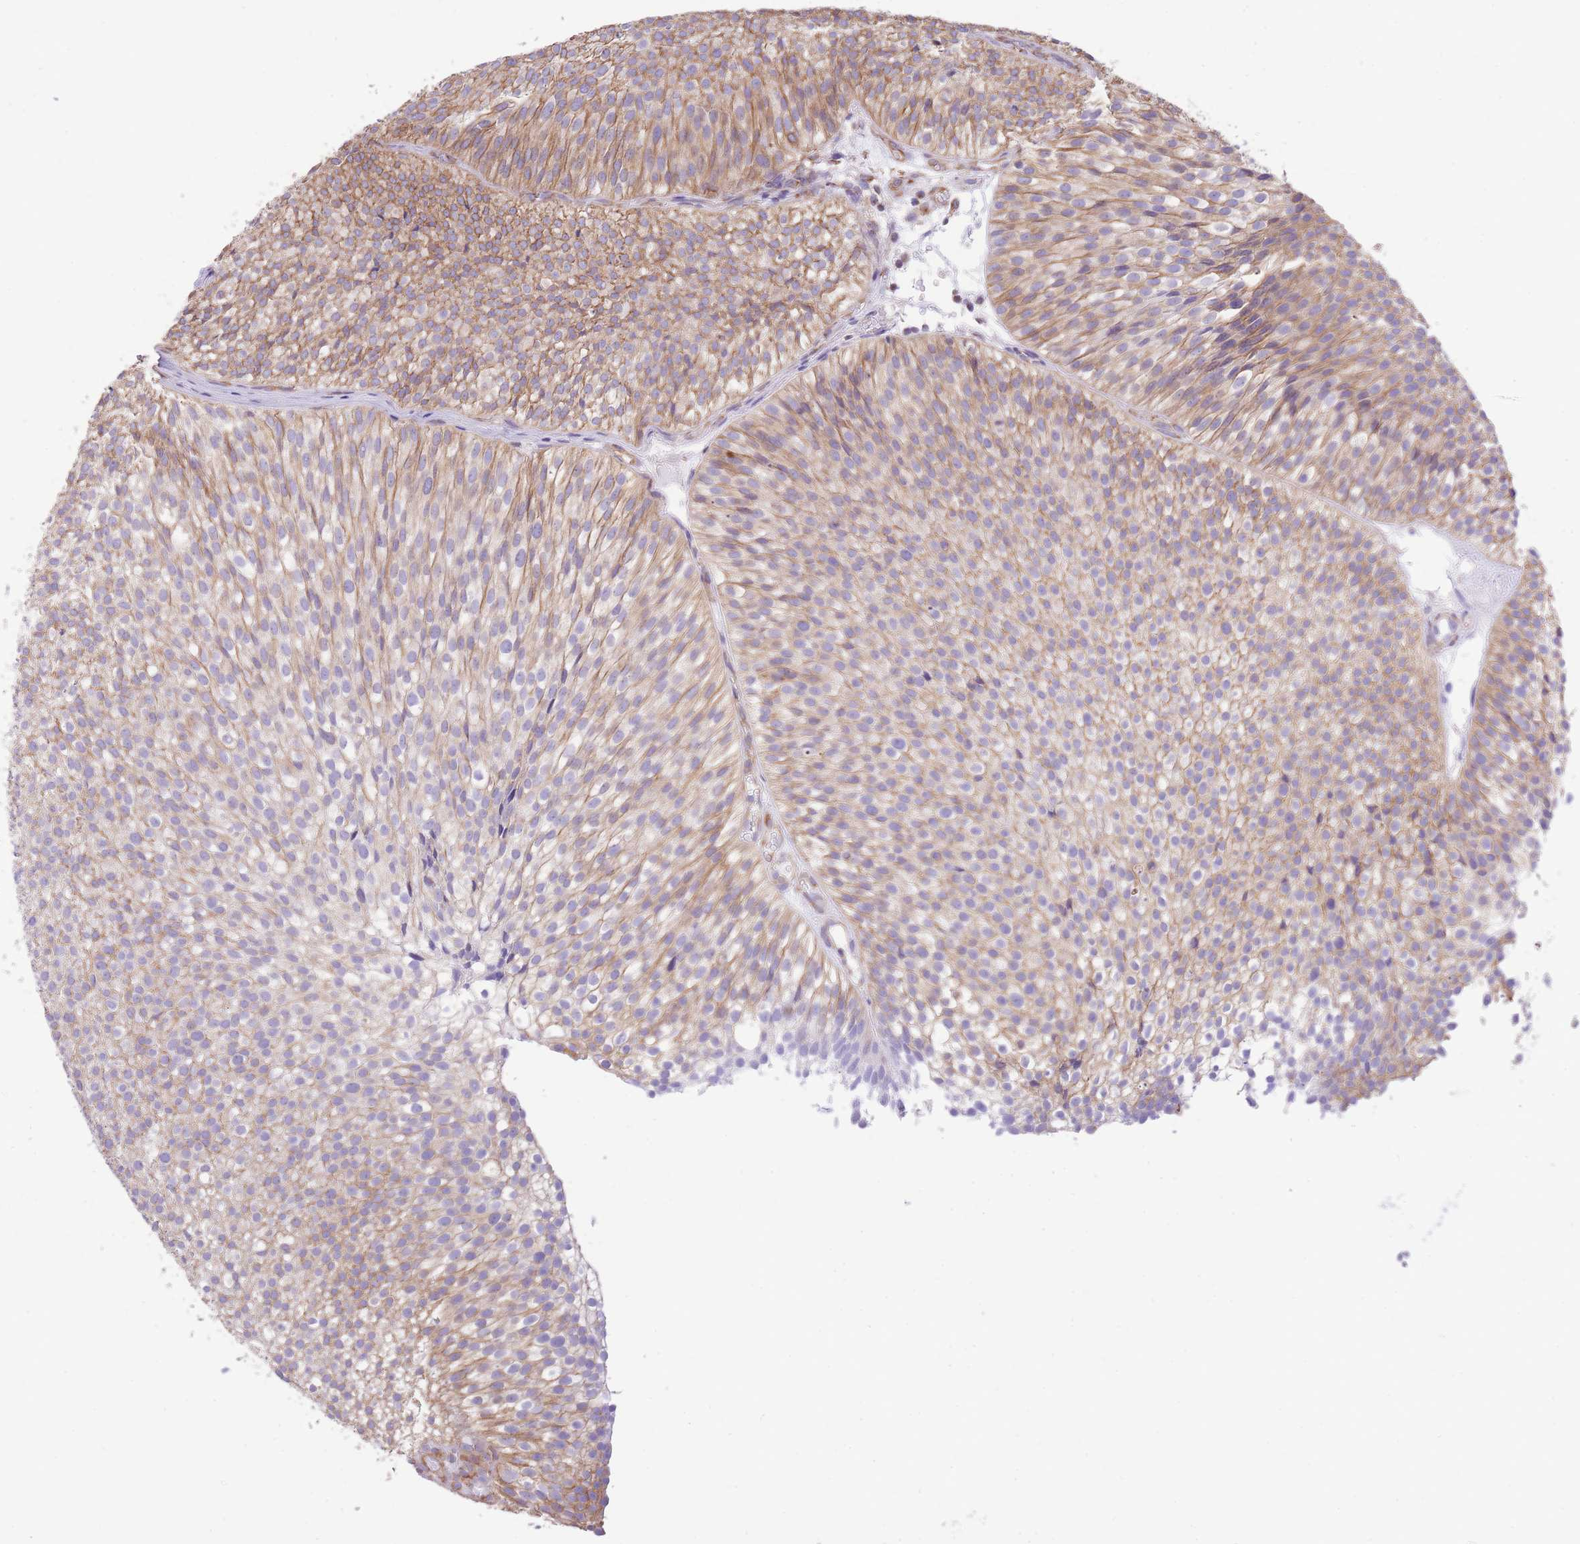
{"staining": {"intensity": "moderate", "quantity": "25%-75%", "location": "cytoplasmic/membranous"}, "tissue": "urothelial cancer", "cell_type": "Tumor cells", "image_type": "cancer", "snomed": [{"axis": "morphology", "description": "Urothelial carcinoma, Low grade"}, {"axis": "topography", "description": "Urinary bladder"}], "caption": "Immunohistochemical staining of low-grade urothelial carcinoma shows medium levels of moderate cytoplasmic/membranous protein positivity in approximately 25%-75% of tumor cells. The staining is performed using DAB (3,3'-diaminobenzidine) brown chromogen to label protein expression. The nuclei are counter-stained blue using hematoxylin.", "gene": "RHOU", "patient": {"sex": "male", "age": 91}}